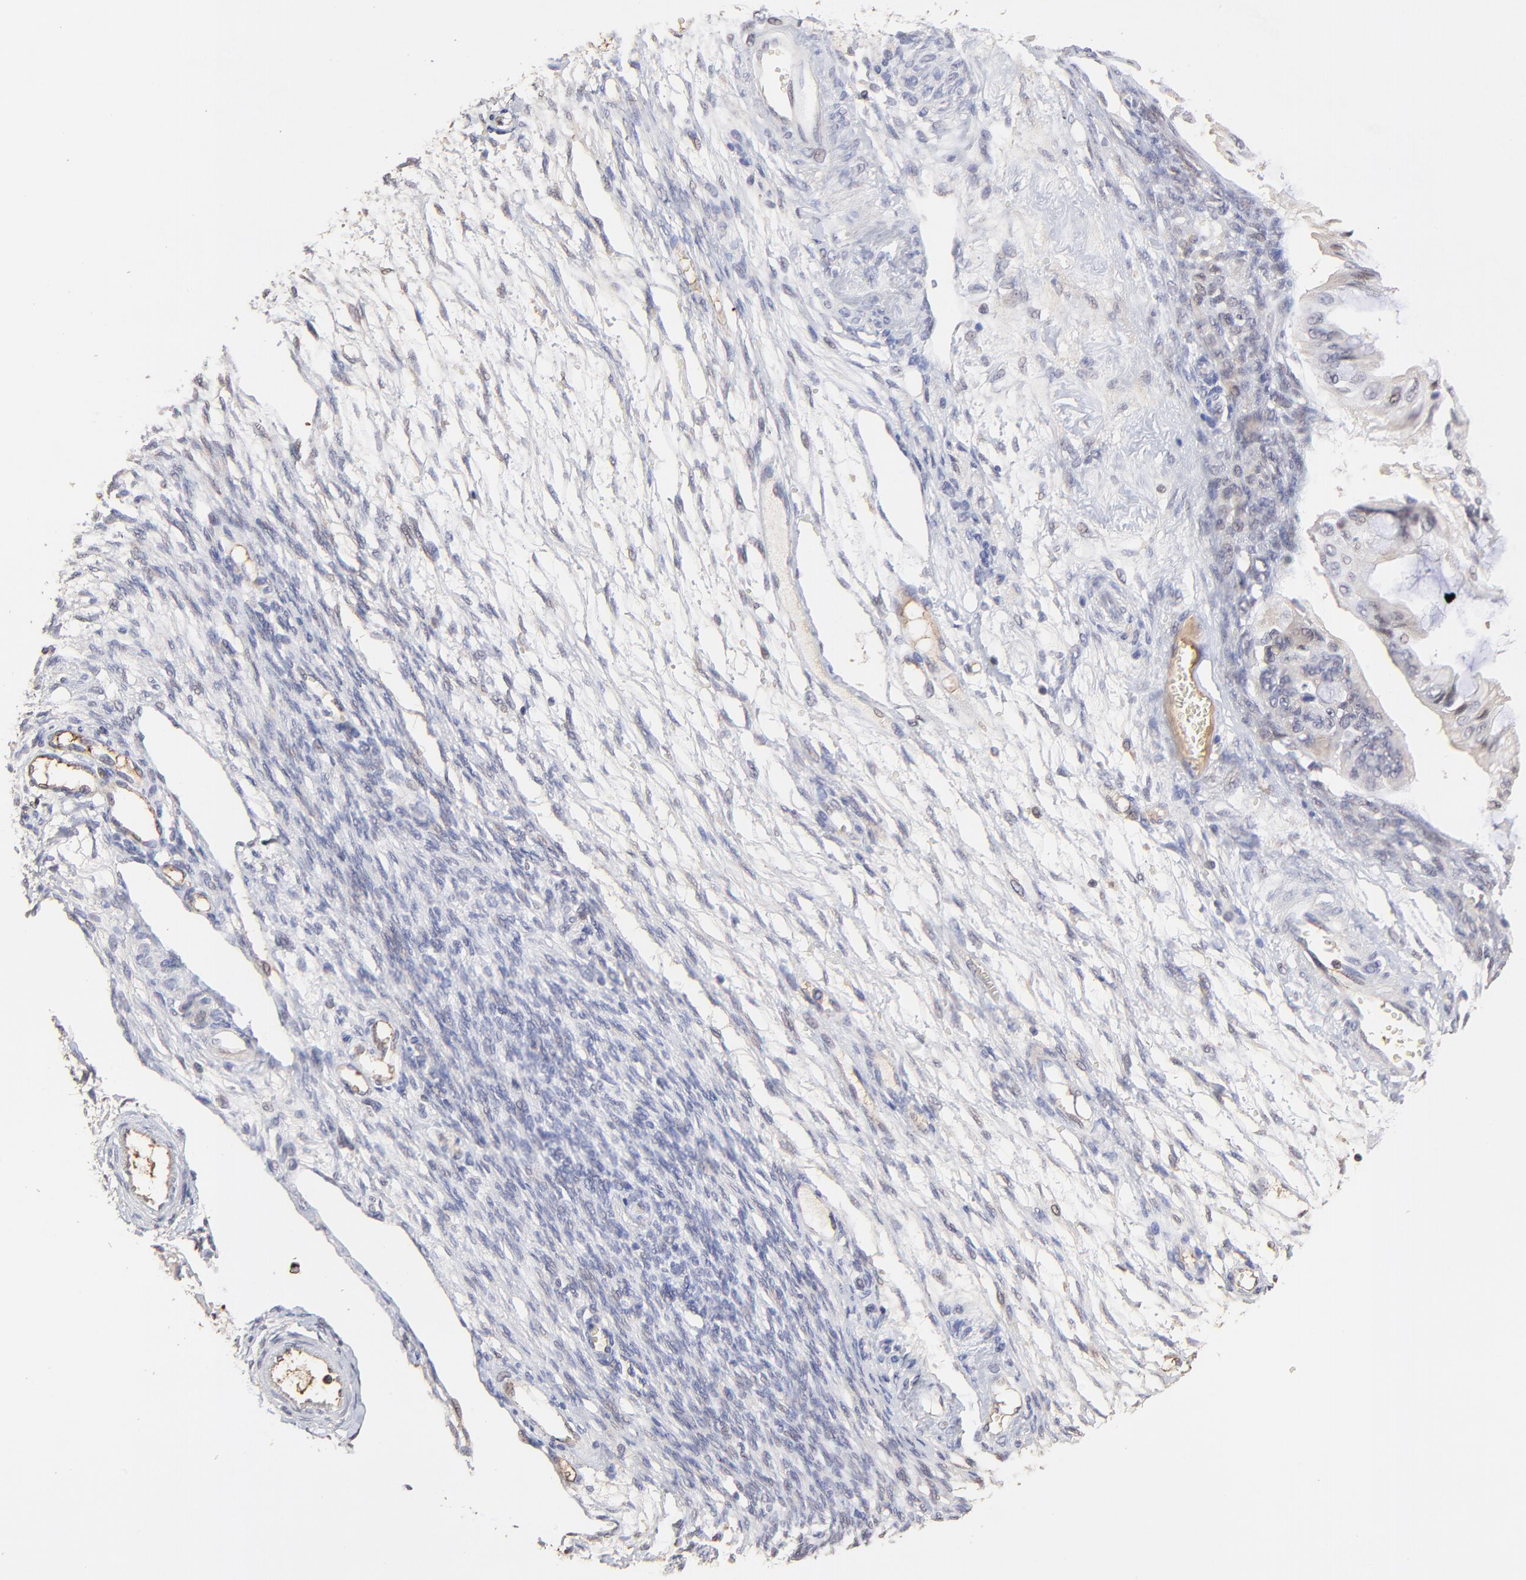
{"staining": {"intensity": "weak", "quantity": "<25%", "location": "cytoplasmic/membranous,nuclear"}, "tissue": "ovarian cancer", "cell_type": "Tumor cells", "image_type": "cancer", "snomed": [{"axis": "morphology", "description": "Cystadenocarcinoma, mucinous, NOS"}, {"axis": "topography", "description": "Ovary"}], "caption": "A histopathology image of mucinous cystadenocarcinoma (ovarian) stained for a protein displays no brown staining in tumor cells.", "gene": "PSMD14", "patient": {"sex": "female", "age": 57}}